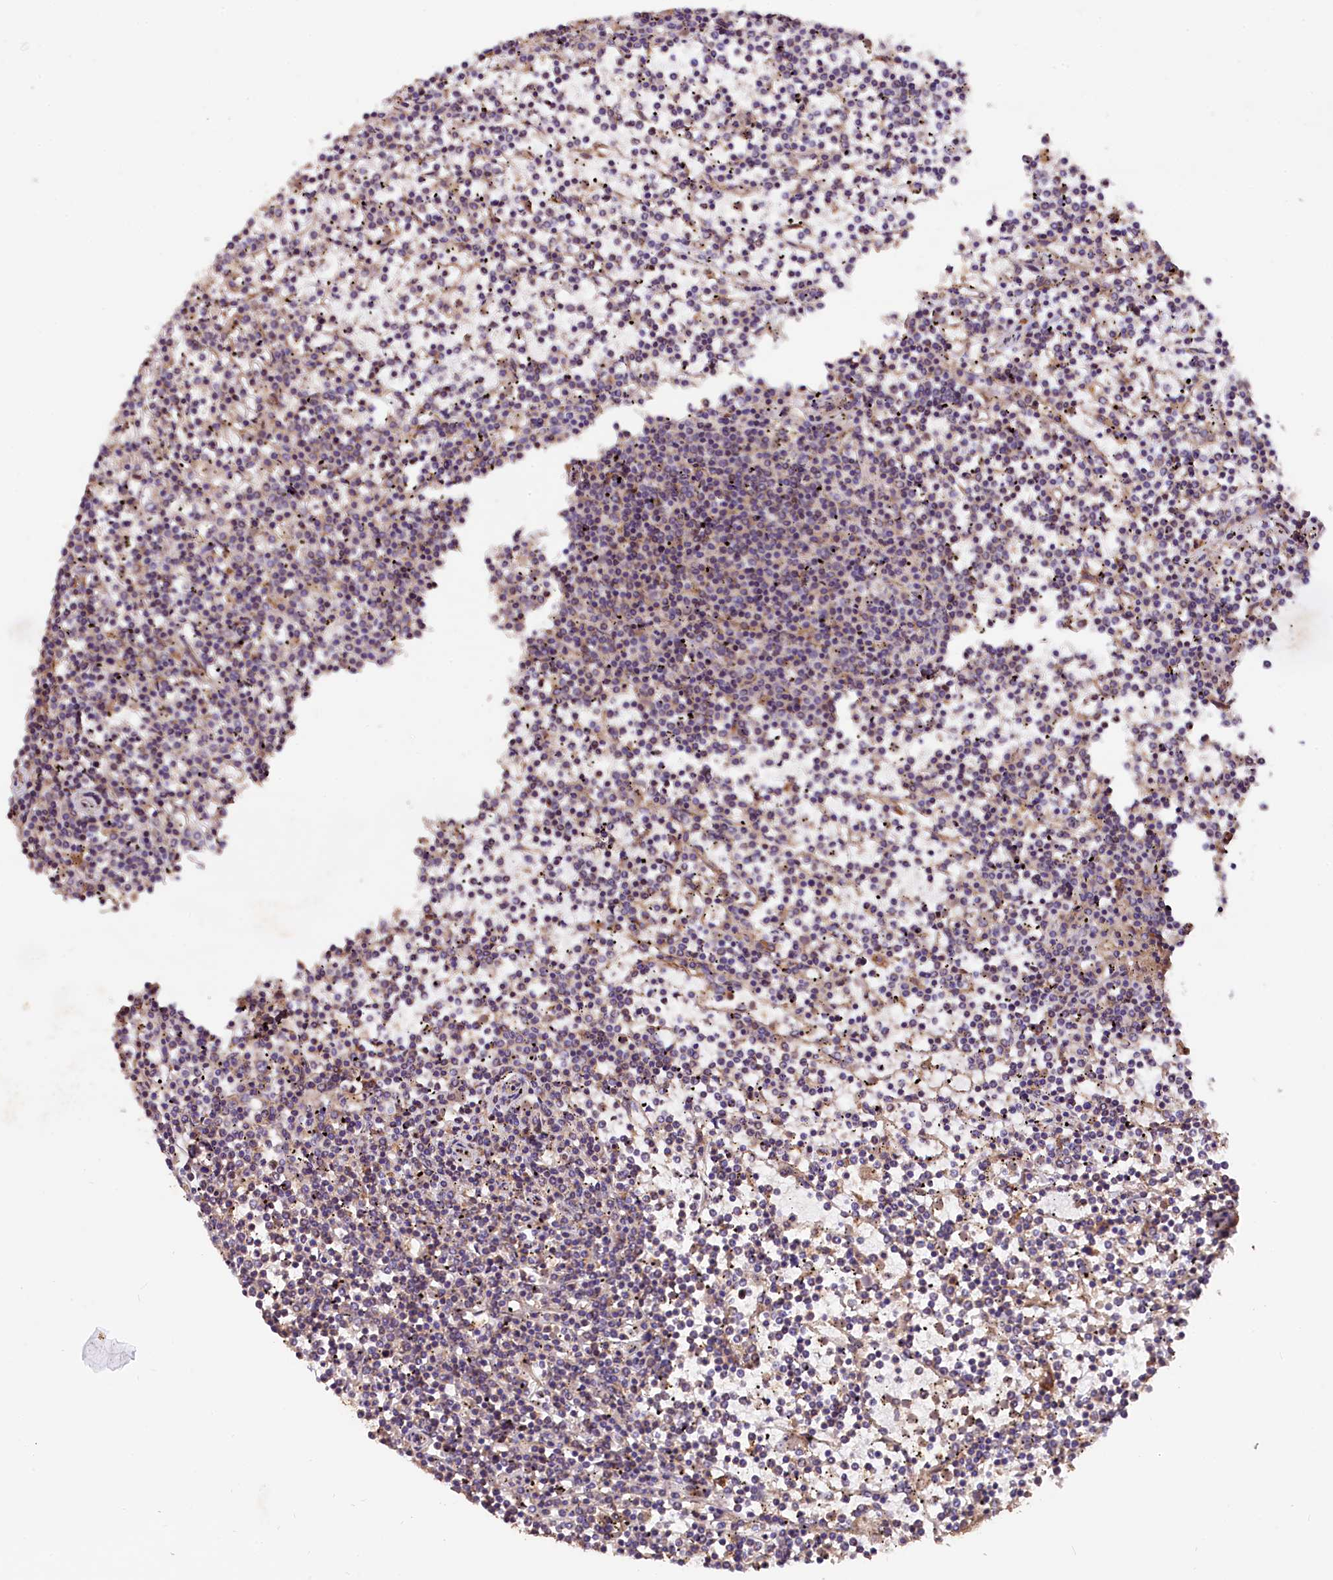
{"staining": {"intensity": "negative", "quantity": "none", "location": "none"}, "tissue": "lymphoma", "cell_type": "Tumor cells", "image_type": "cancer", "snomed": [{"axis": "morphology", "description": "Malignant lymphoma, non-Hodgkin's type, Low grade"}, {"axis": "topography", "description": "Spleen"}], "caption": "Histopathology image shows no significant protein expression in tumor cells of lymphoma.", "gene": "RASSF1", "patient": {"sex": "female", "age": 19}}